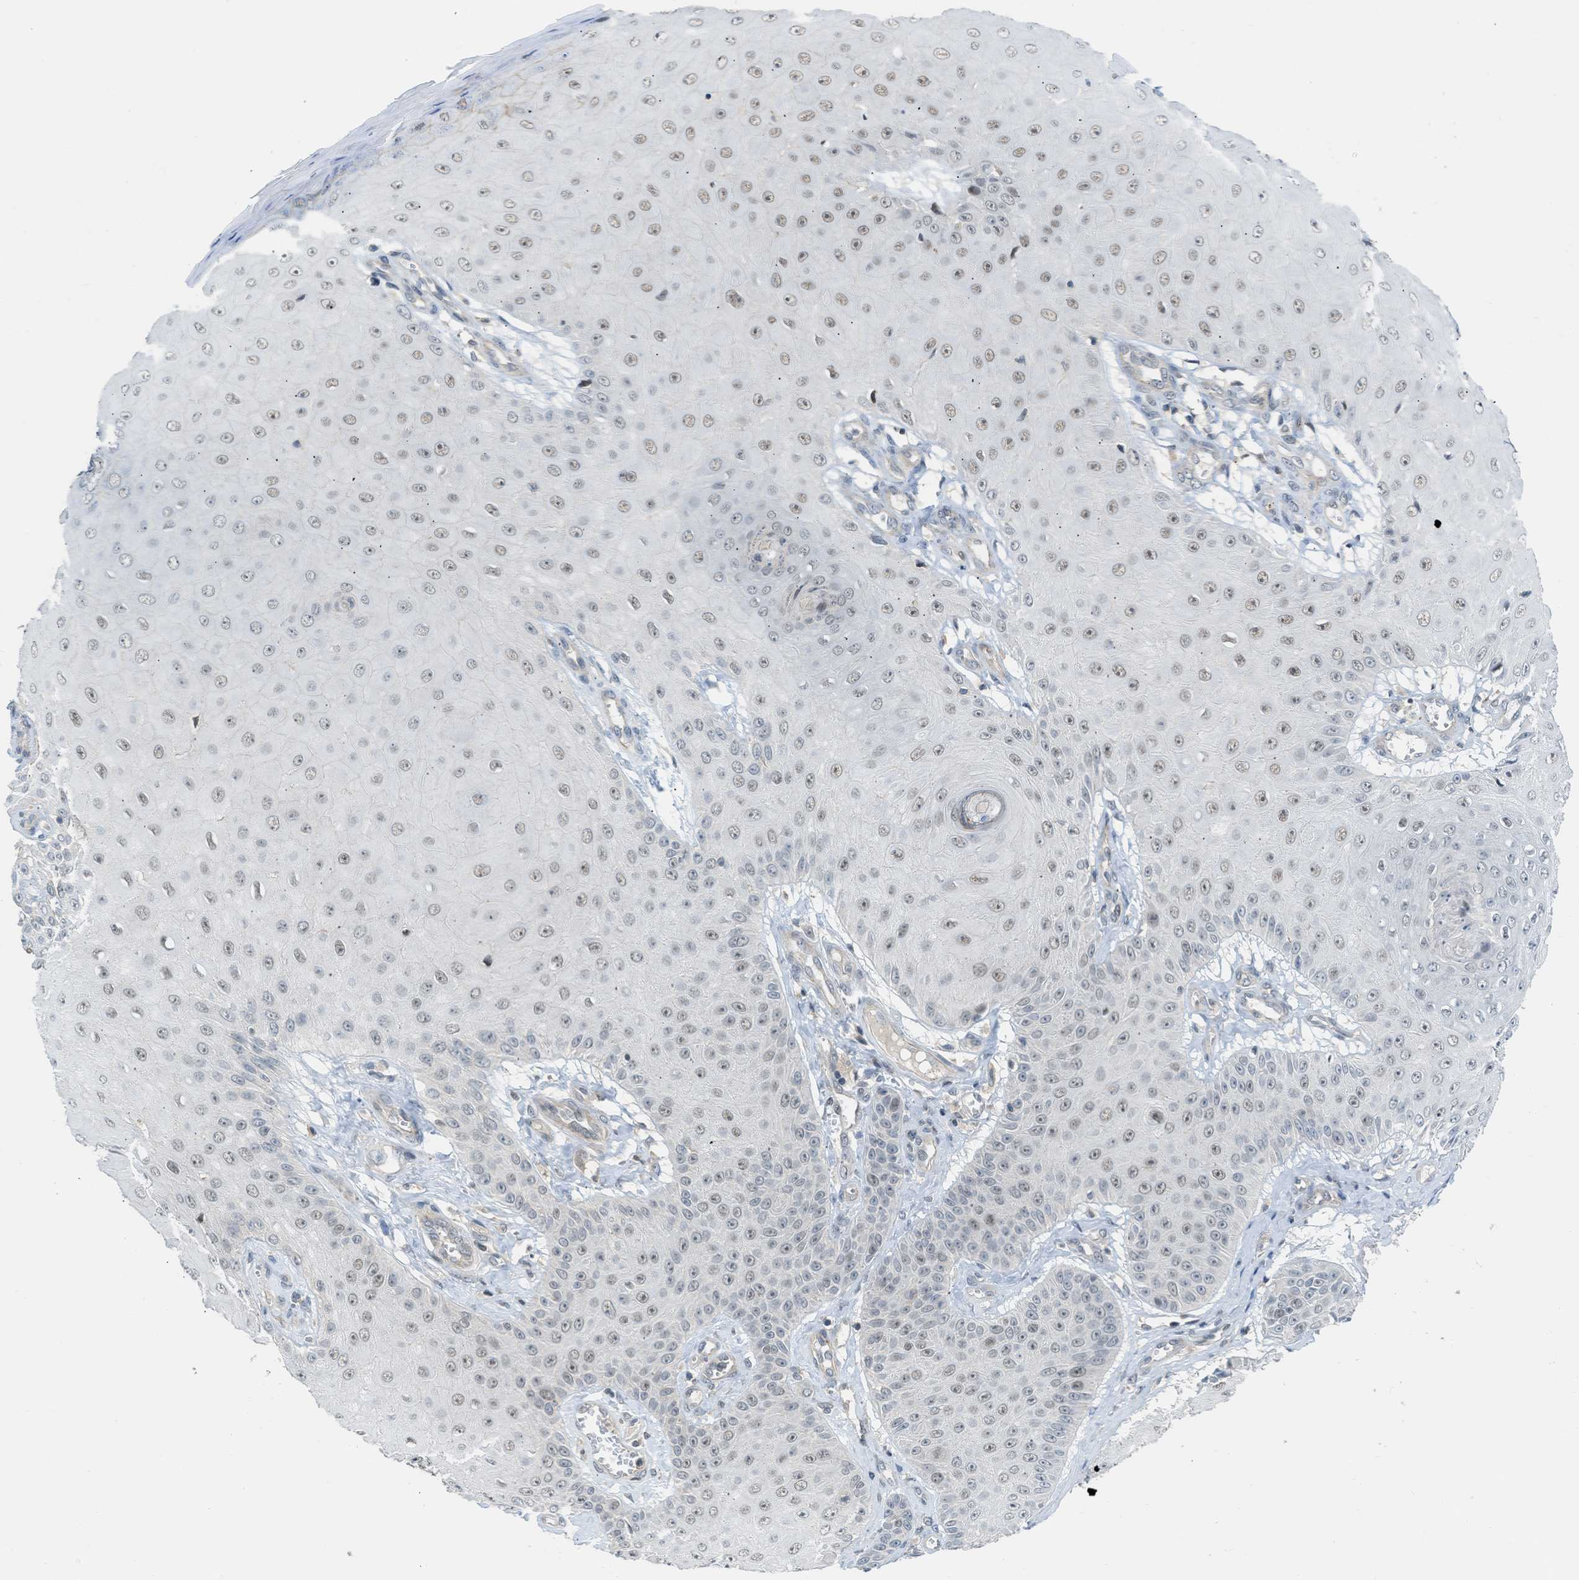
{"staining": {"intensity": "weak", "quantity": "25%-75%", "location": "nuclear"}, "tissue": "skin cancer", "cell_type": "Tumor cells", "image_type": "cancer", "snomed": [{"axis": "morphology", "description": "Squamous cell carcinoma, NOS"}, {"axis": "topography", "description": "Skin"}], "caption": "High-magnification brightfield microscopy of skin cancer (squamous cell carcinoma) stained with DAB (brown) and counterstained with hematoxylin (blue). tumor cells exhibit weak nuclear positivity is seen in about25%-75% of cells.", "gene": "TTBK2", "patient": {"sex": "male", "age": 74}}